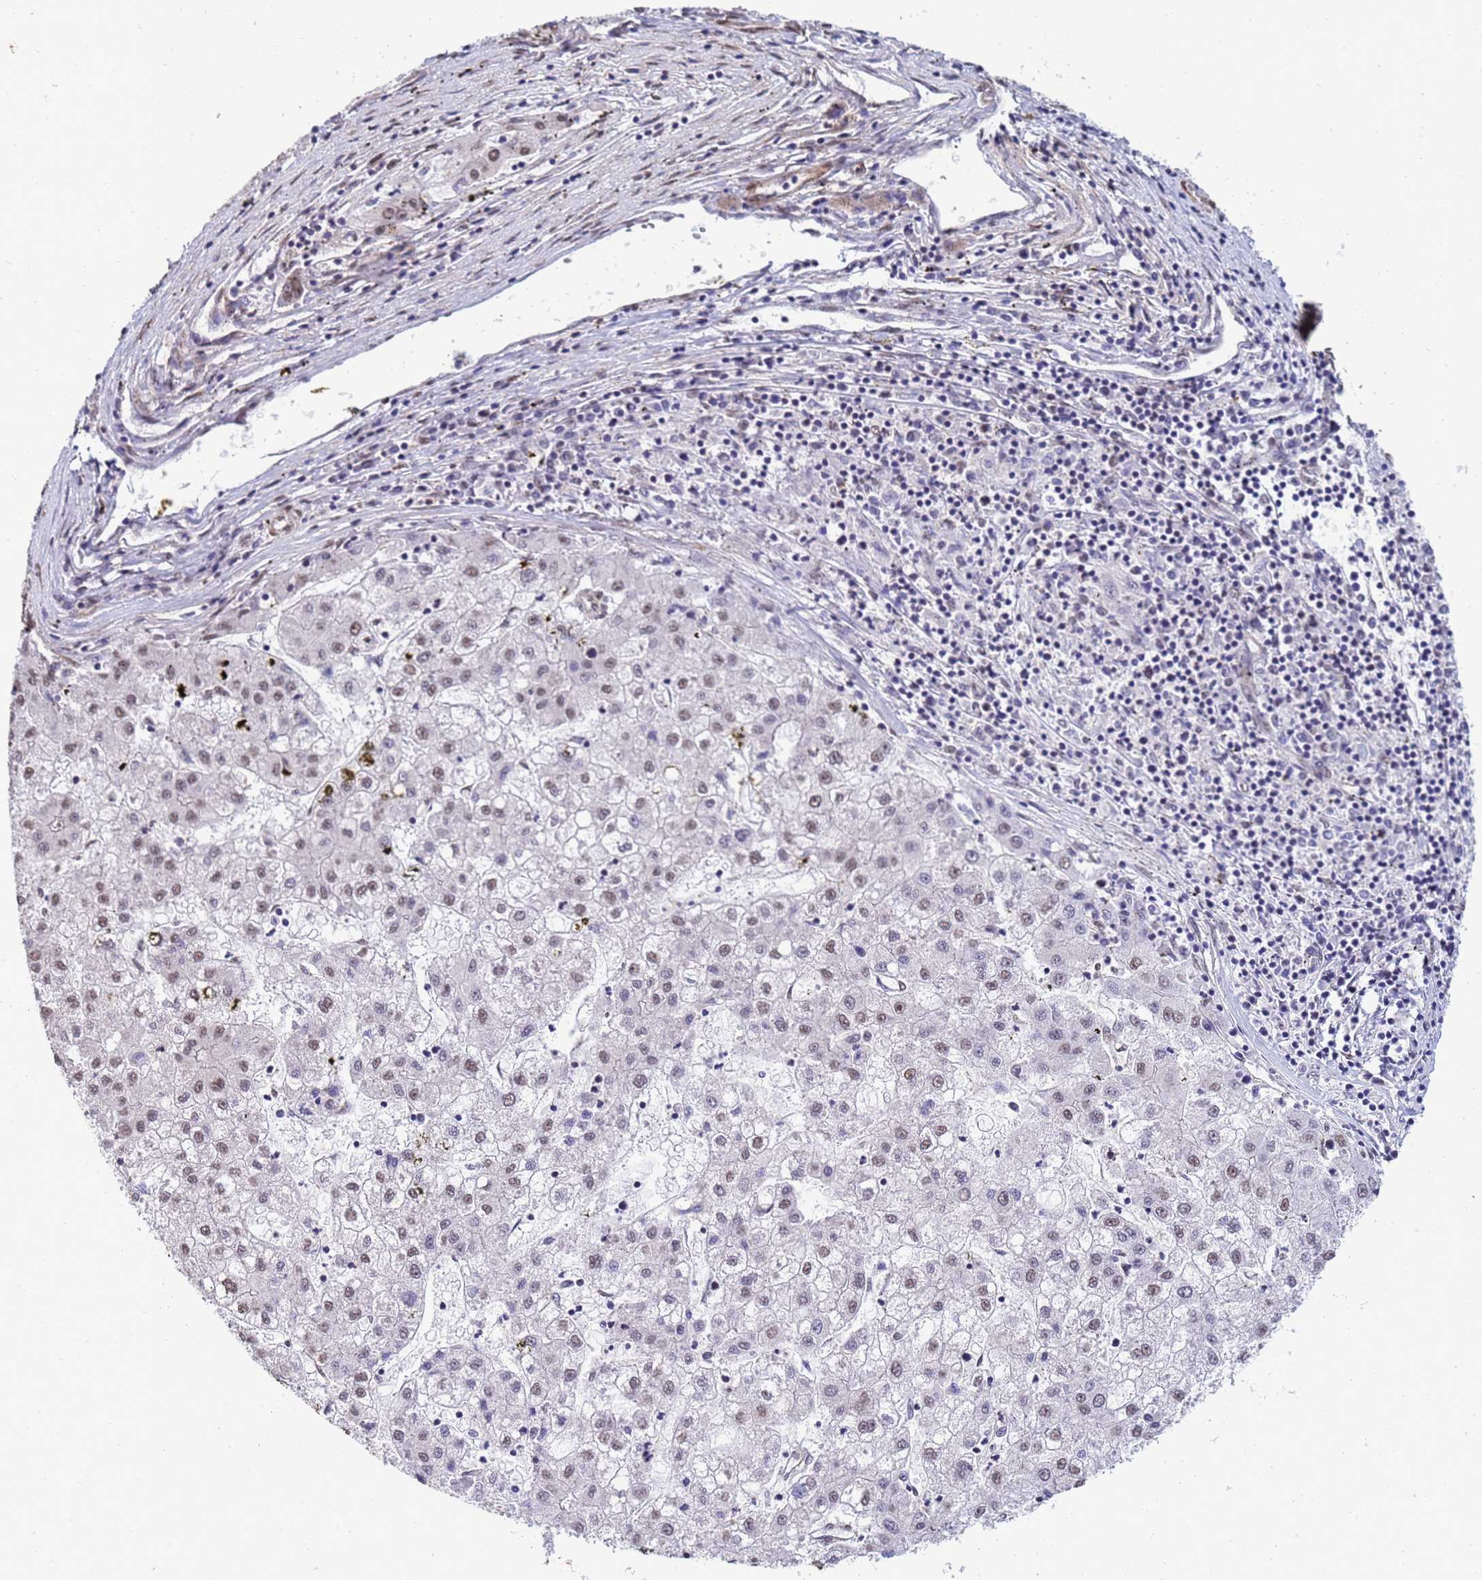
{"staining": {"intensity": "weak", "quantity": ">75%", "location": "nuclear"}, "tissue": "liver cancer", "cell_type": "Tumor cells", "image_type": "cancer", "snomed": [{"axis": "morphology", "description": "Carcinoma, Hepatocellular, NOS"}, {"axis": "topography", "description": "Liver"}], "caption": "Weak nuclear expression is appreciated in about >75% of tumor cells in hepatocellular carcinoma (liver). (brown staining indicates protein expression, while blue staining denotes nuclei).", "gene": "TRIP6", "patient": {"sex": "male", "age": 72}}